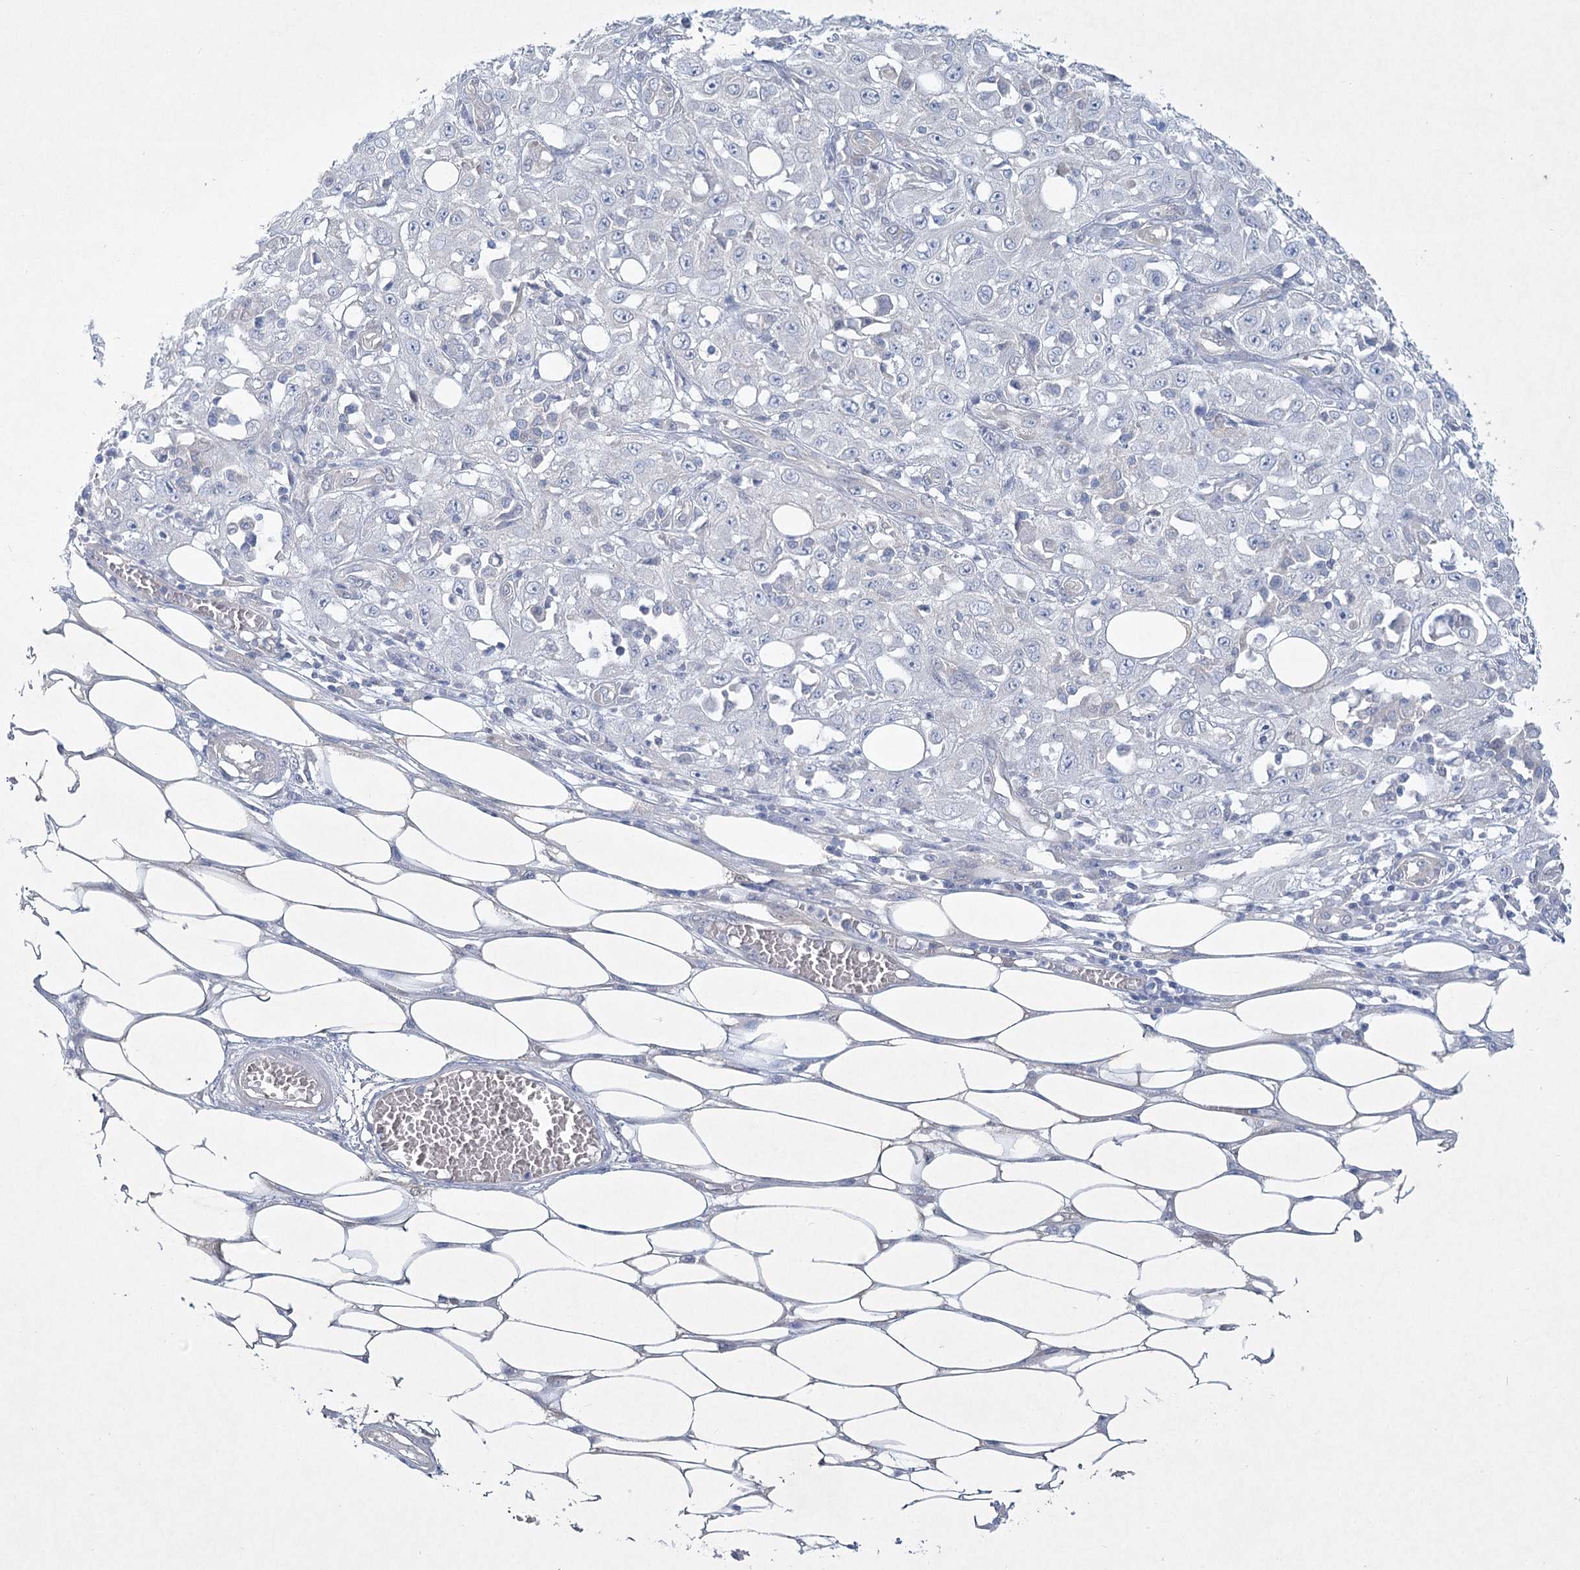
{"staining": {"intensity": "negative", "quantity": "none", "location": "none"}, "tissue": "skin cancer", "cell_type": "Tumor cells", "image_type": "cancer", "snomed": [{"axis": "morphology", "description": "Squamous cell carcinoma, NOS"}, {"axis": "morphology", "description": "Squamous cell carcinoma, metastatic, NOS"}, {"axis": "topography", "description": "Skin"}, {"axis": "topography", "description": "Lymph node"}], "caption": "Immunohistochemistry image of squamous cell carcinoma (skin) stained for a protein (brown), which exhibits no positivity in tumor cells. (DAB (3,3'-diaminobenzidine) IHC visualized using brightfield microscopy, high magnification).", "gene": "AAMDC", "patient": {"sex": "male", "age": 75}}